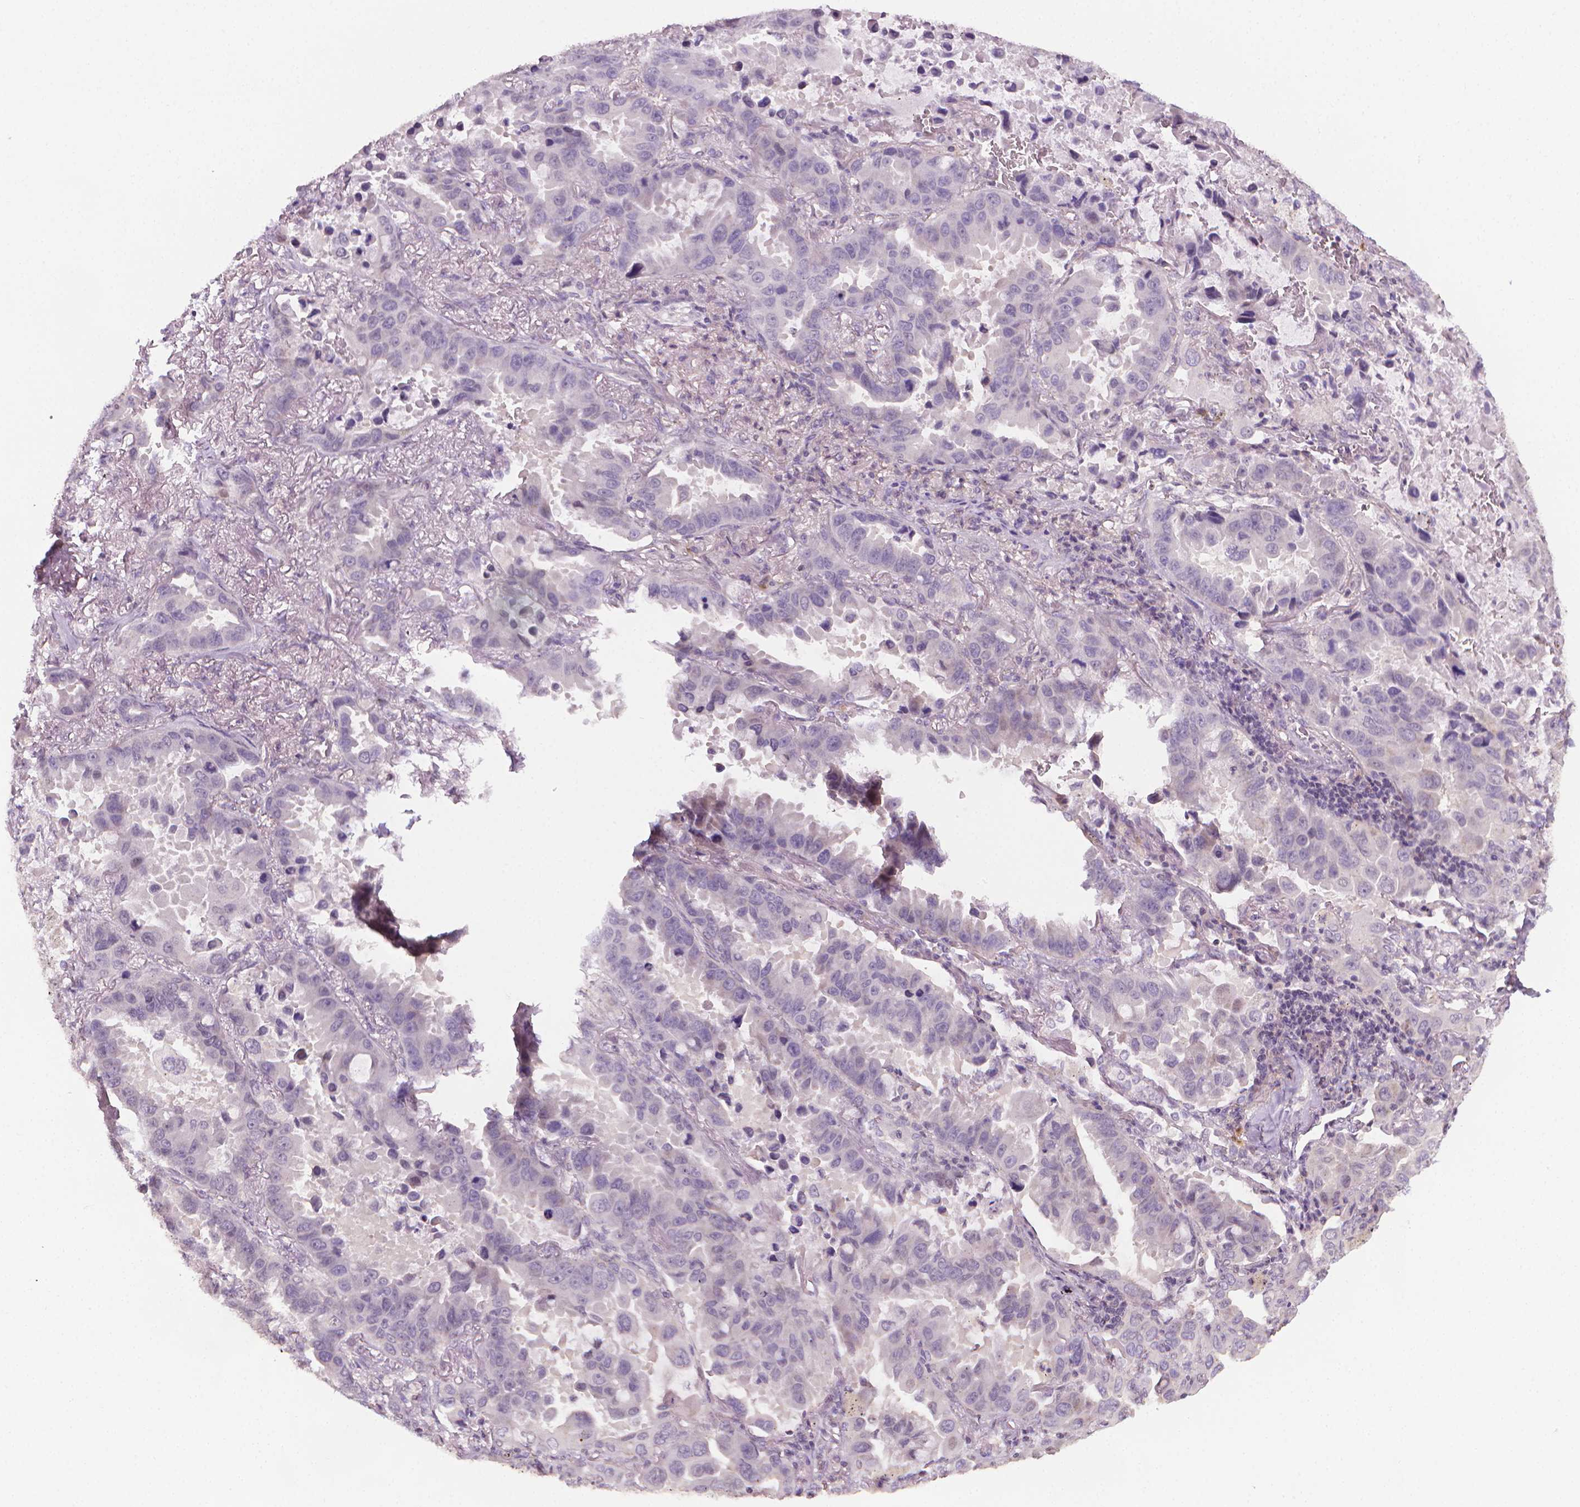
{"staining": {"intensity": "negative", "quantity": "none", "location": "none"}, "tissue": "lung cancer", "cell_type": "Tumor cells", "image_type": "cancer", "snomed": [{"axis": "morphology", "description": "Adenocarcinoma, NOS"}, {"axis": "topography", "description": "Lung"}], "caption": "A micrograph of lung cancer stained for a protein exhibits no brown staining in tumor cells.", "gene": "NCAN", "patient": {"sex": "male", "age": 64}}